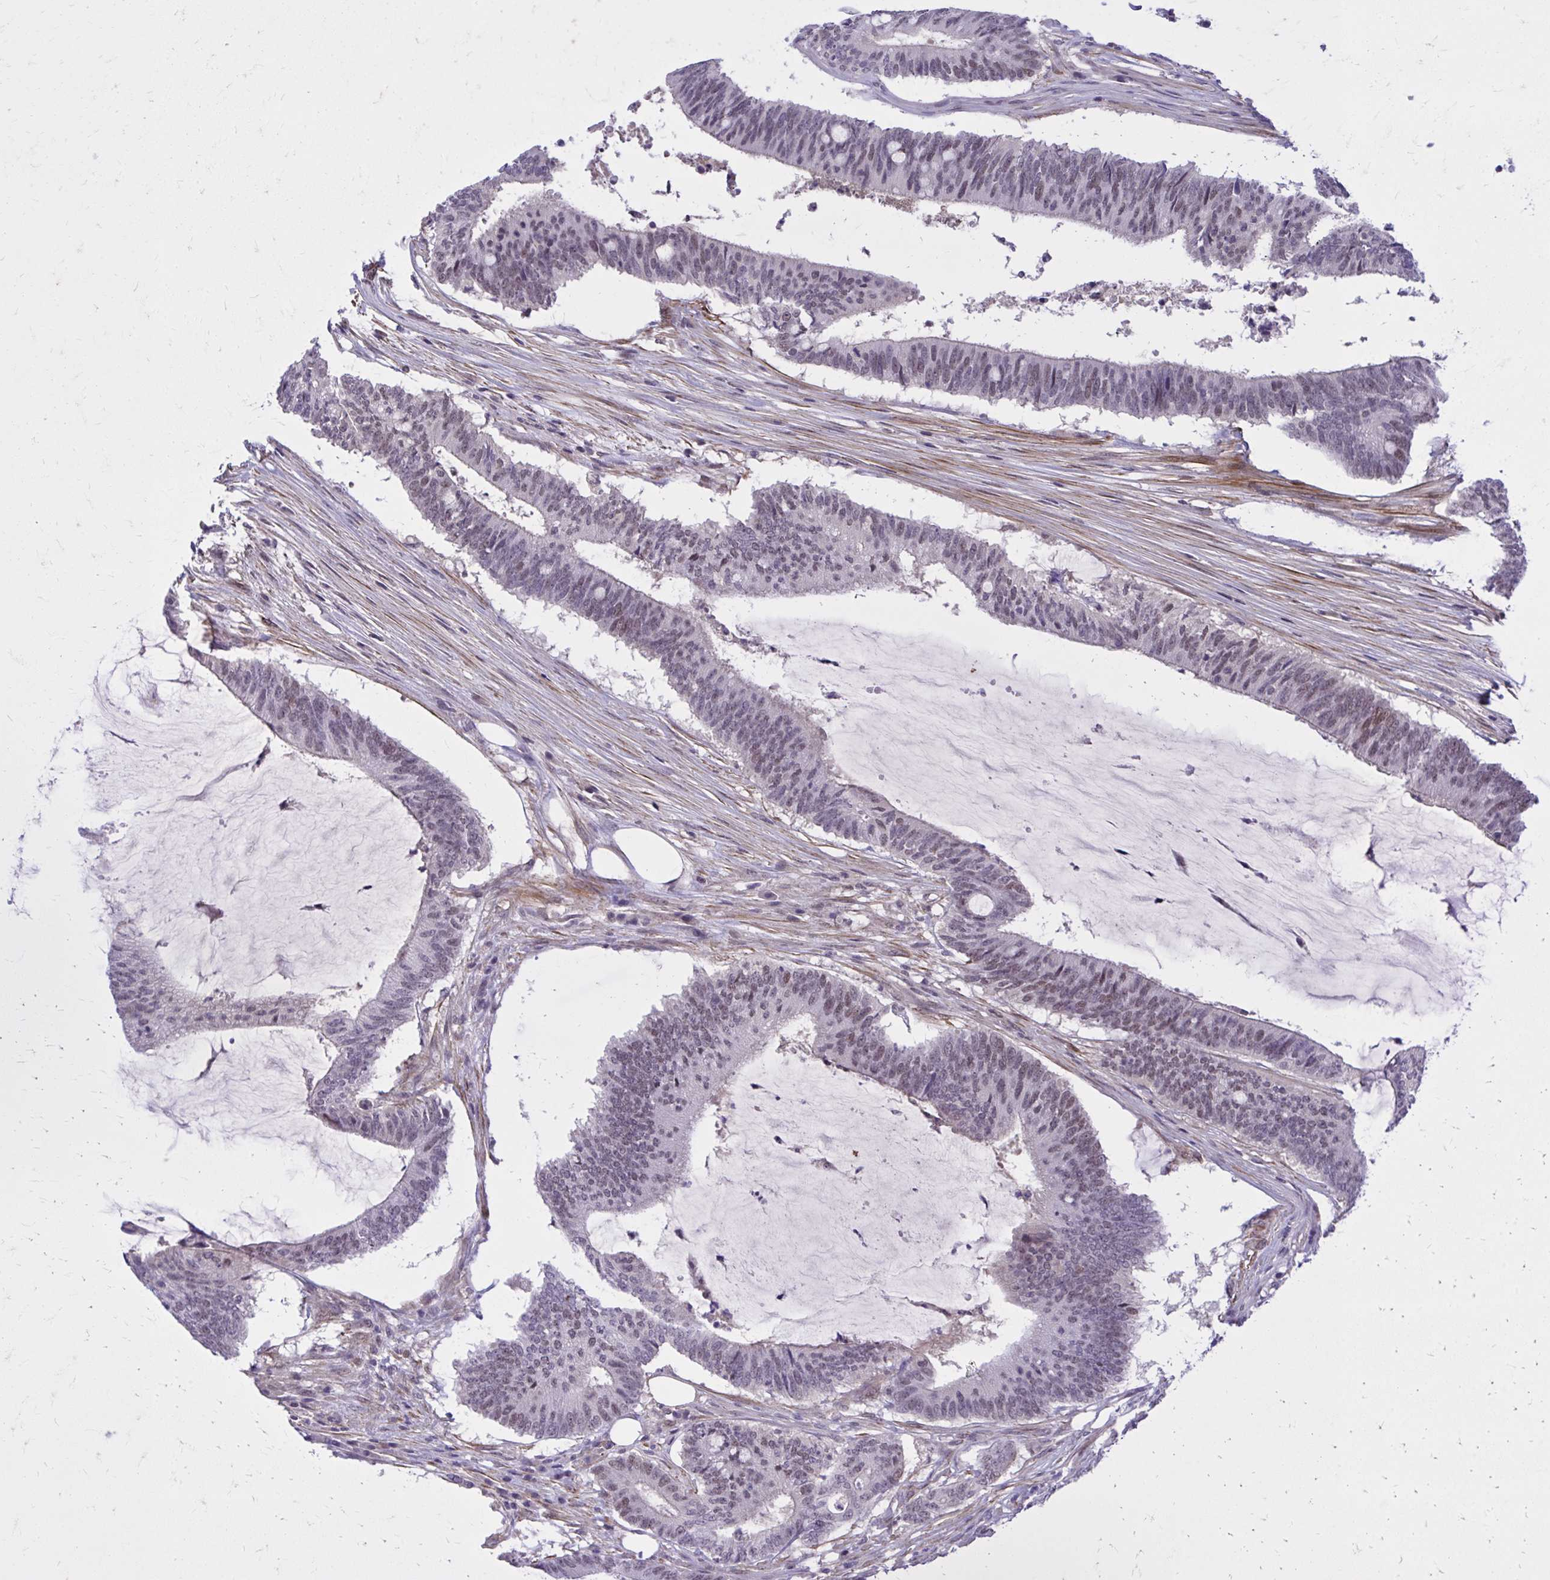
{"staining": {"intensity": "weak", "quantity": ">75%", "location": "nuclear"}, "tissue": "colorectal cancer", "cell_type": "Tumor cells", "image_type": "cancer", "snomed": [{"axis": "morphology", "description": "Adenocarcinoma, NOS"}, {"axis": "topography", "description": "Colon"}], "caption": "Immunohistochemical staining of adenocarcinoma (colorectal) demonstrates low levels of weak nuclear protein expression in about >75% of tumor cells. The staining was performed using DAB (3,3'-diaminobenzidine), with brown indicating positive protein expression. Nuclei are stained blue with hematoxylin.", "gene": "ZBTB25", "patient": {"sex": "female", "age": 43}}